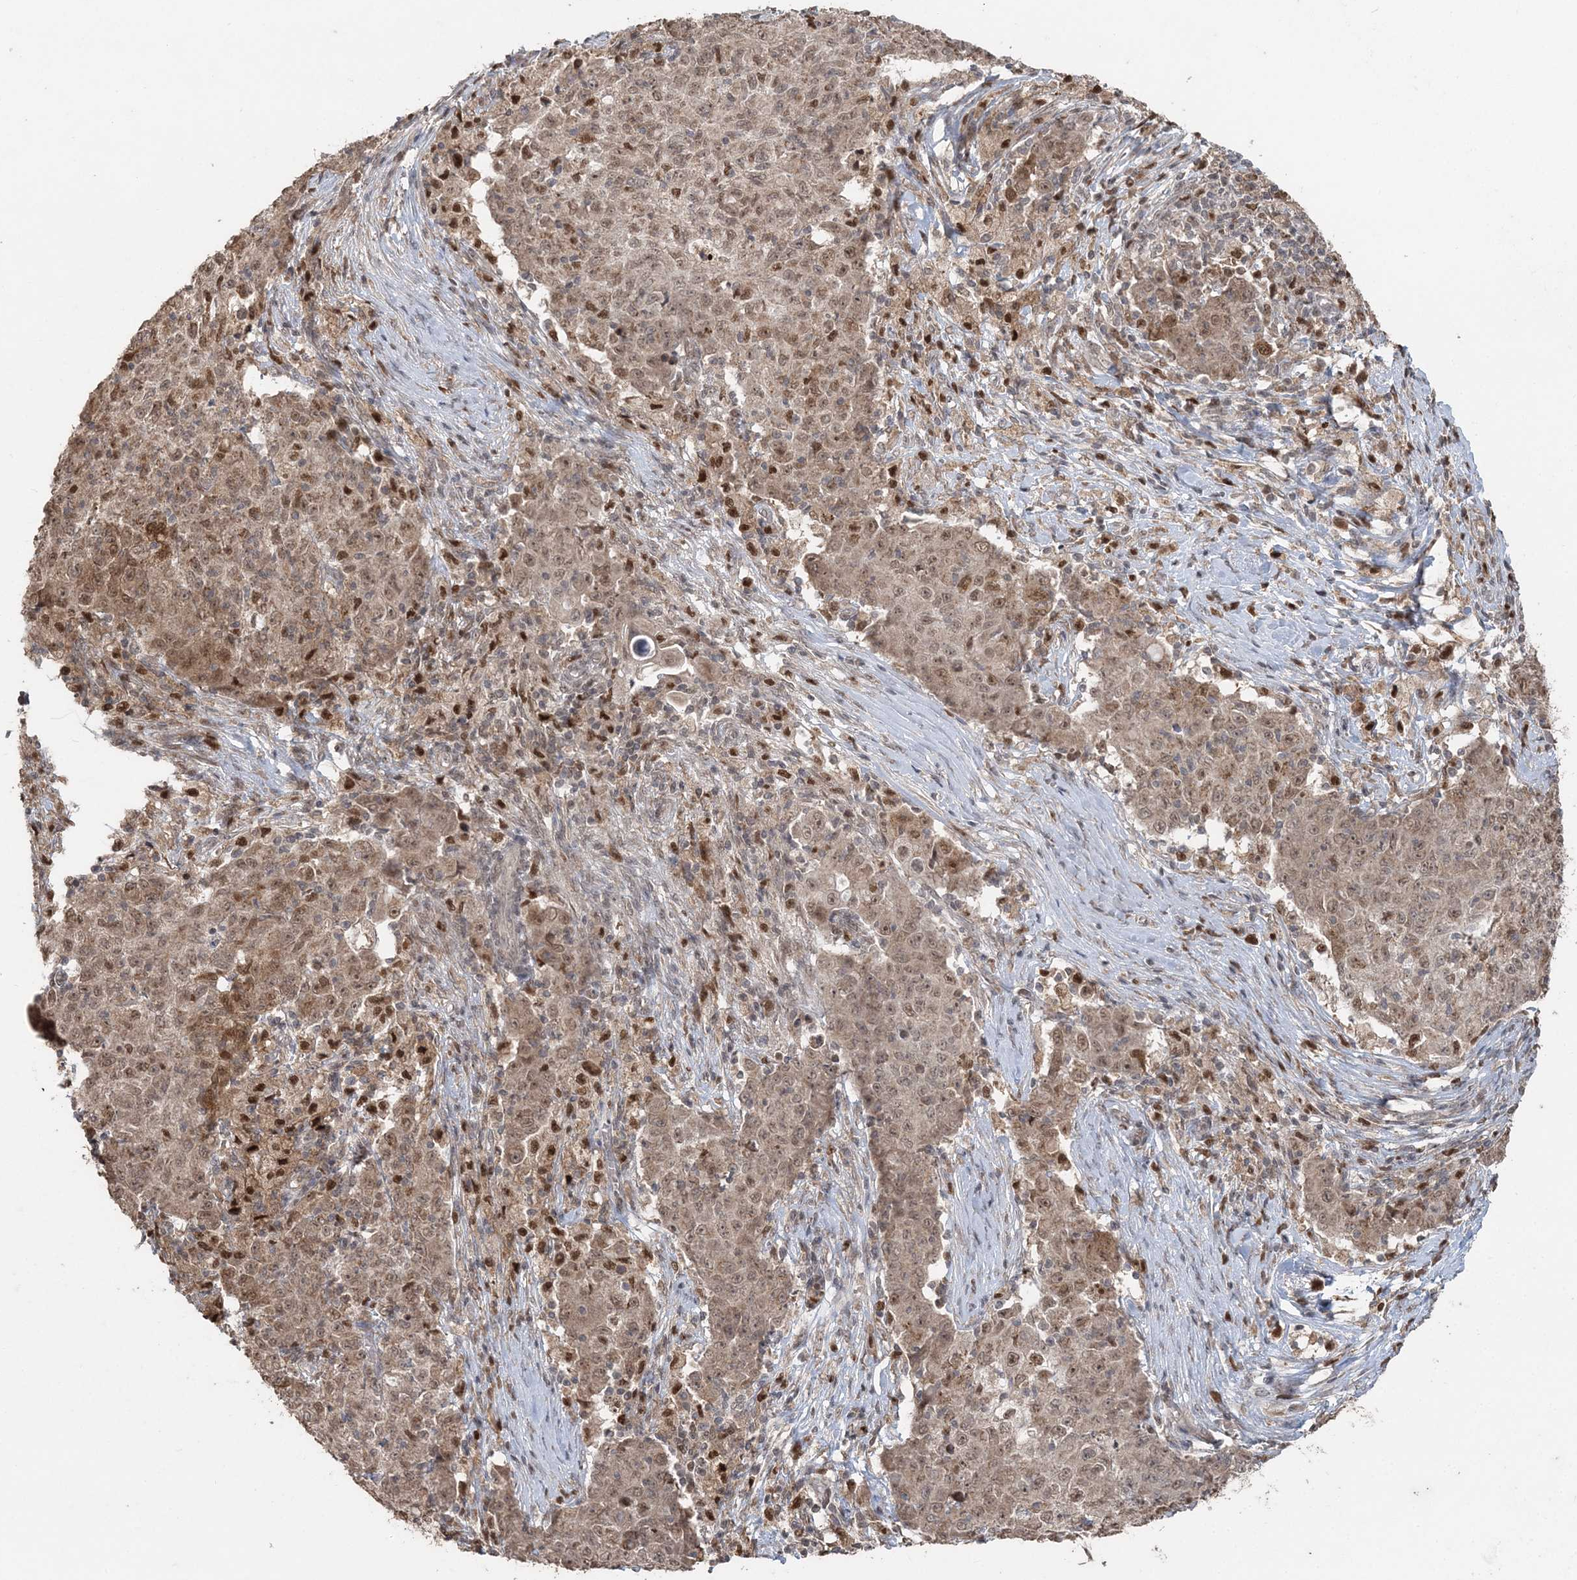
{"staining": {"intensity": "moderate", "quantity": ">75%", "location": "cytoplasmic/membranous,nuclear"}, "tissue": "ovarian cancer", "cell_type": "Tumor cells", "image_type": "cancer", "snomed": [{"axis": "morphology", "description": "Carcinoma, endometroid"}, {"axis": "topography", "description": "Ovary"}], "caption": "This is a histology image of IHC staining of ovarian cancer (endometroid carcinoma), which shows moderate staining in the cytoplasmic/membranous and nuclear of tumor cells.", "gene": "SLU7", "patient": {"sex": "female", "age": 42}}